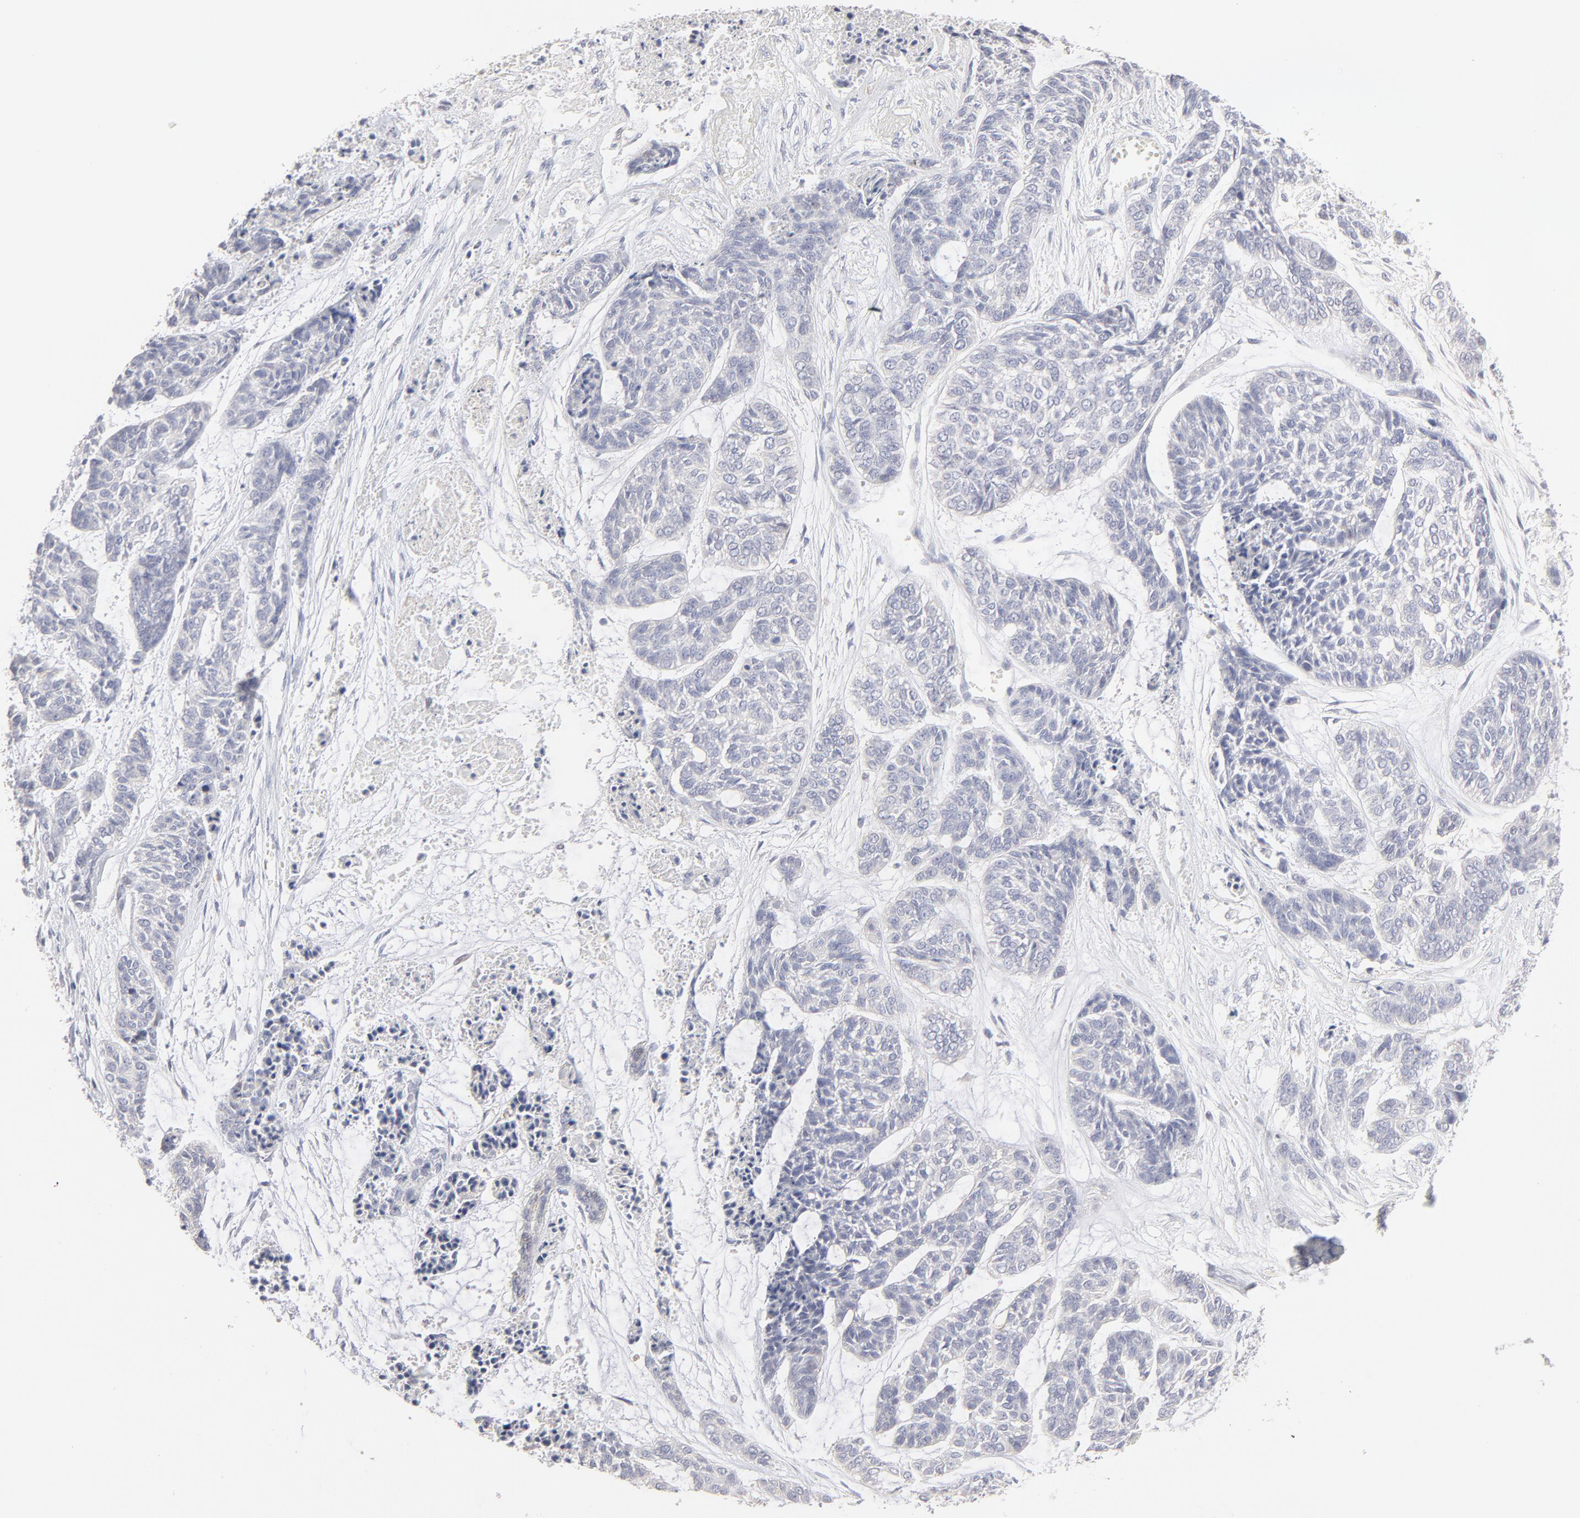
{"staining": {"intensity": "strong", "quantity": "<25%", "location": "cytoplasmic/membranous"}, "tissue": "skin cancer", "cell_type": "Tumor cells", "image_type": "cancer", "snomed": [{"axis": "morphology", "description": "Basal cell carcinoma"}, {"axis": "topography", "description": "Skin"}], "caption": "IHC (DAB (3,3'-diaminobenzidine)) staining of skin cancer displays strong cytoplasmic/membranous protein expression in about <25% of tumor cells.", "gene": "ELF3", "patient": {"sex": "female", "age": 64}}